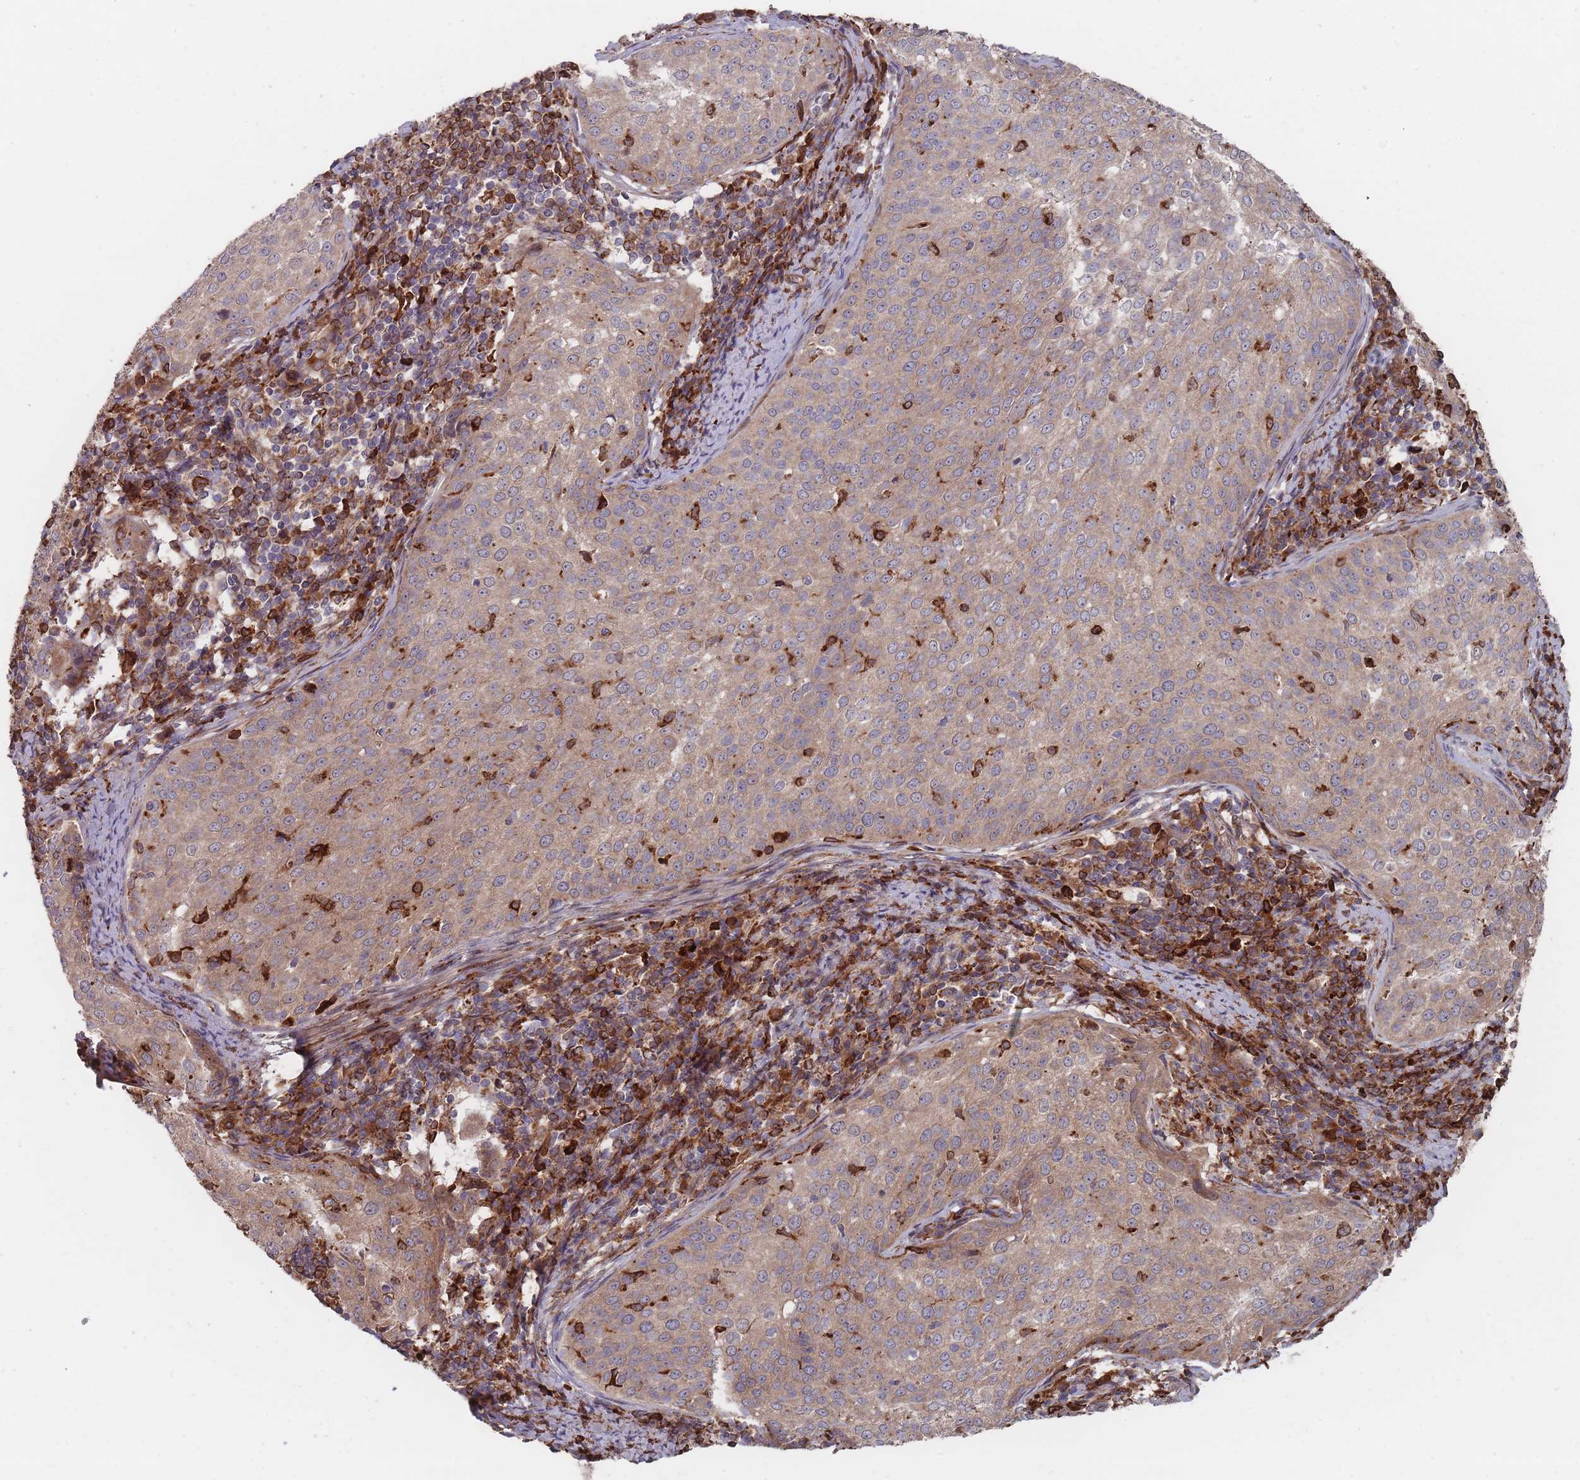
{"staining": {"intensity": "weak", "quantity": ">75%", "location": "cytoplasmic/membranous"}, "tissue": "cervical cancer", "cell_type": "Tumor cells", "image_type": "cancer", "snomed": [{"axis": "morphology", "description": "Squamous cell carcinoma, NOS"}, {"axis": "topography", "description": "Cervix"}], "caption": "Immunohistochemistry (IHC) of human squamous cell carcinoma (cervical) reveals low levels of weak cytoplasmic/membranous positivity in about >75% of tumor cells.", "gene": "THSD7B", "patient": {"sex": "female", "age": 57}}